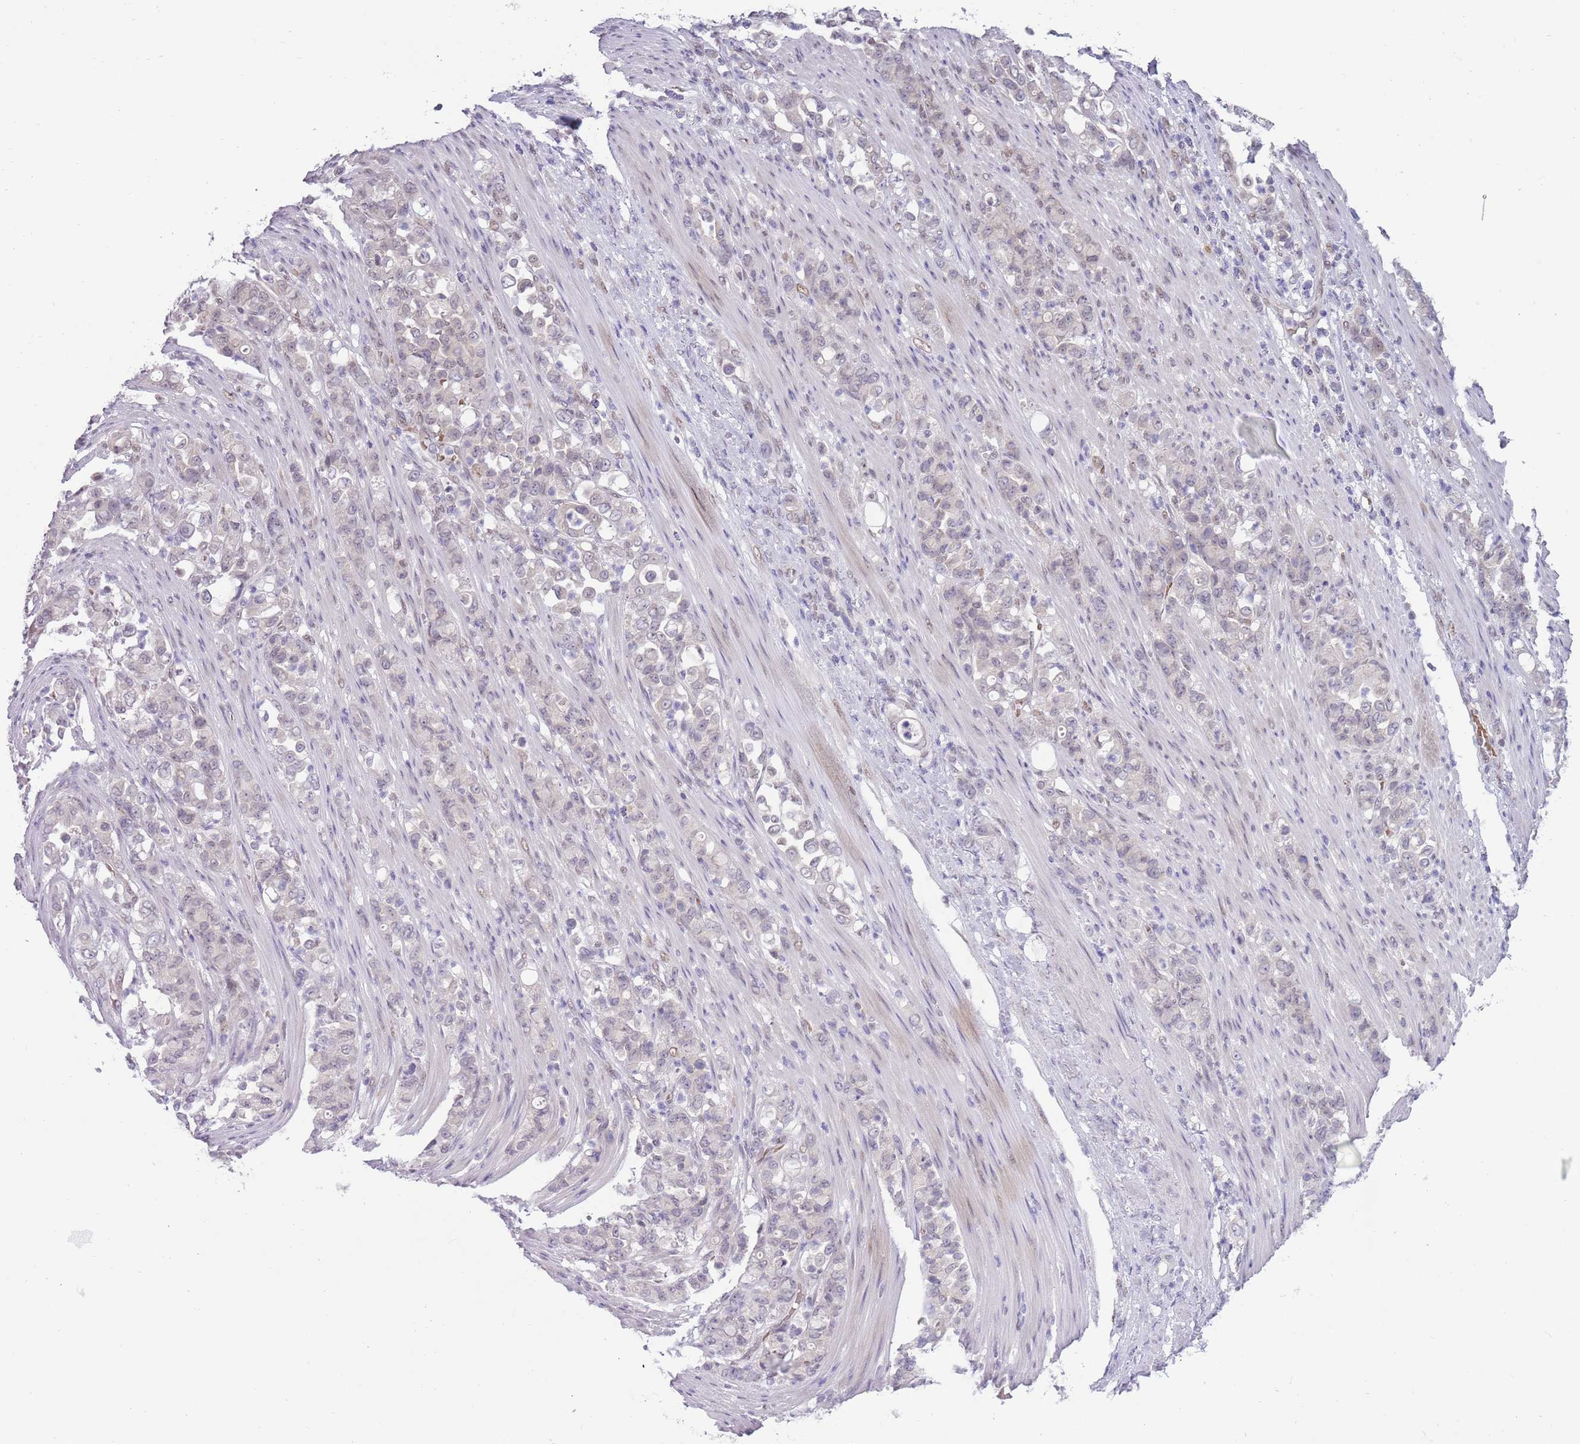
{"staining": {"intensity": "negative", "quantity": "none", "location": "none"}, "tissue": "stomach cancer", "cell_type": "Tumor cells", "image_type": "cancer", "snomed": [{"axis": "morphology", "description": "Normal tissue, NOS"}, {"axis": "morphology", "description": "Adenocarcinoma, NOS"}, {"axis": "topography", "description": "Stomach"}], "caption": "Human stomach cancer (adenocarcinoma) stained for a protein using immunohistochemistry (IHC) demonstrates no staining in tumor cells.", "gene": "TM2D1", "patient": {"sex": "female", "age": 79}}